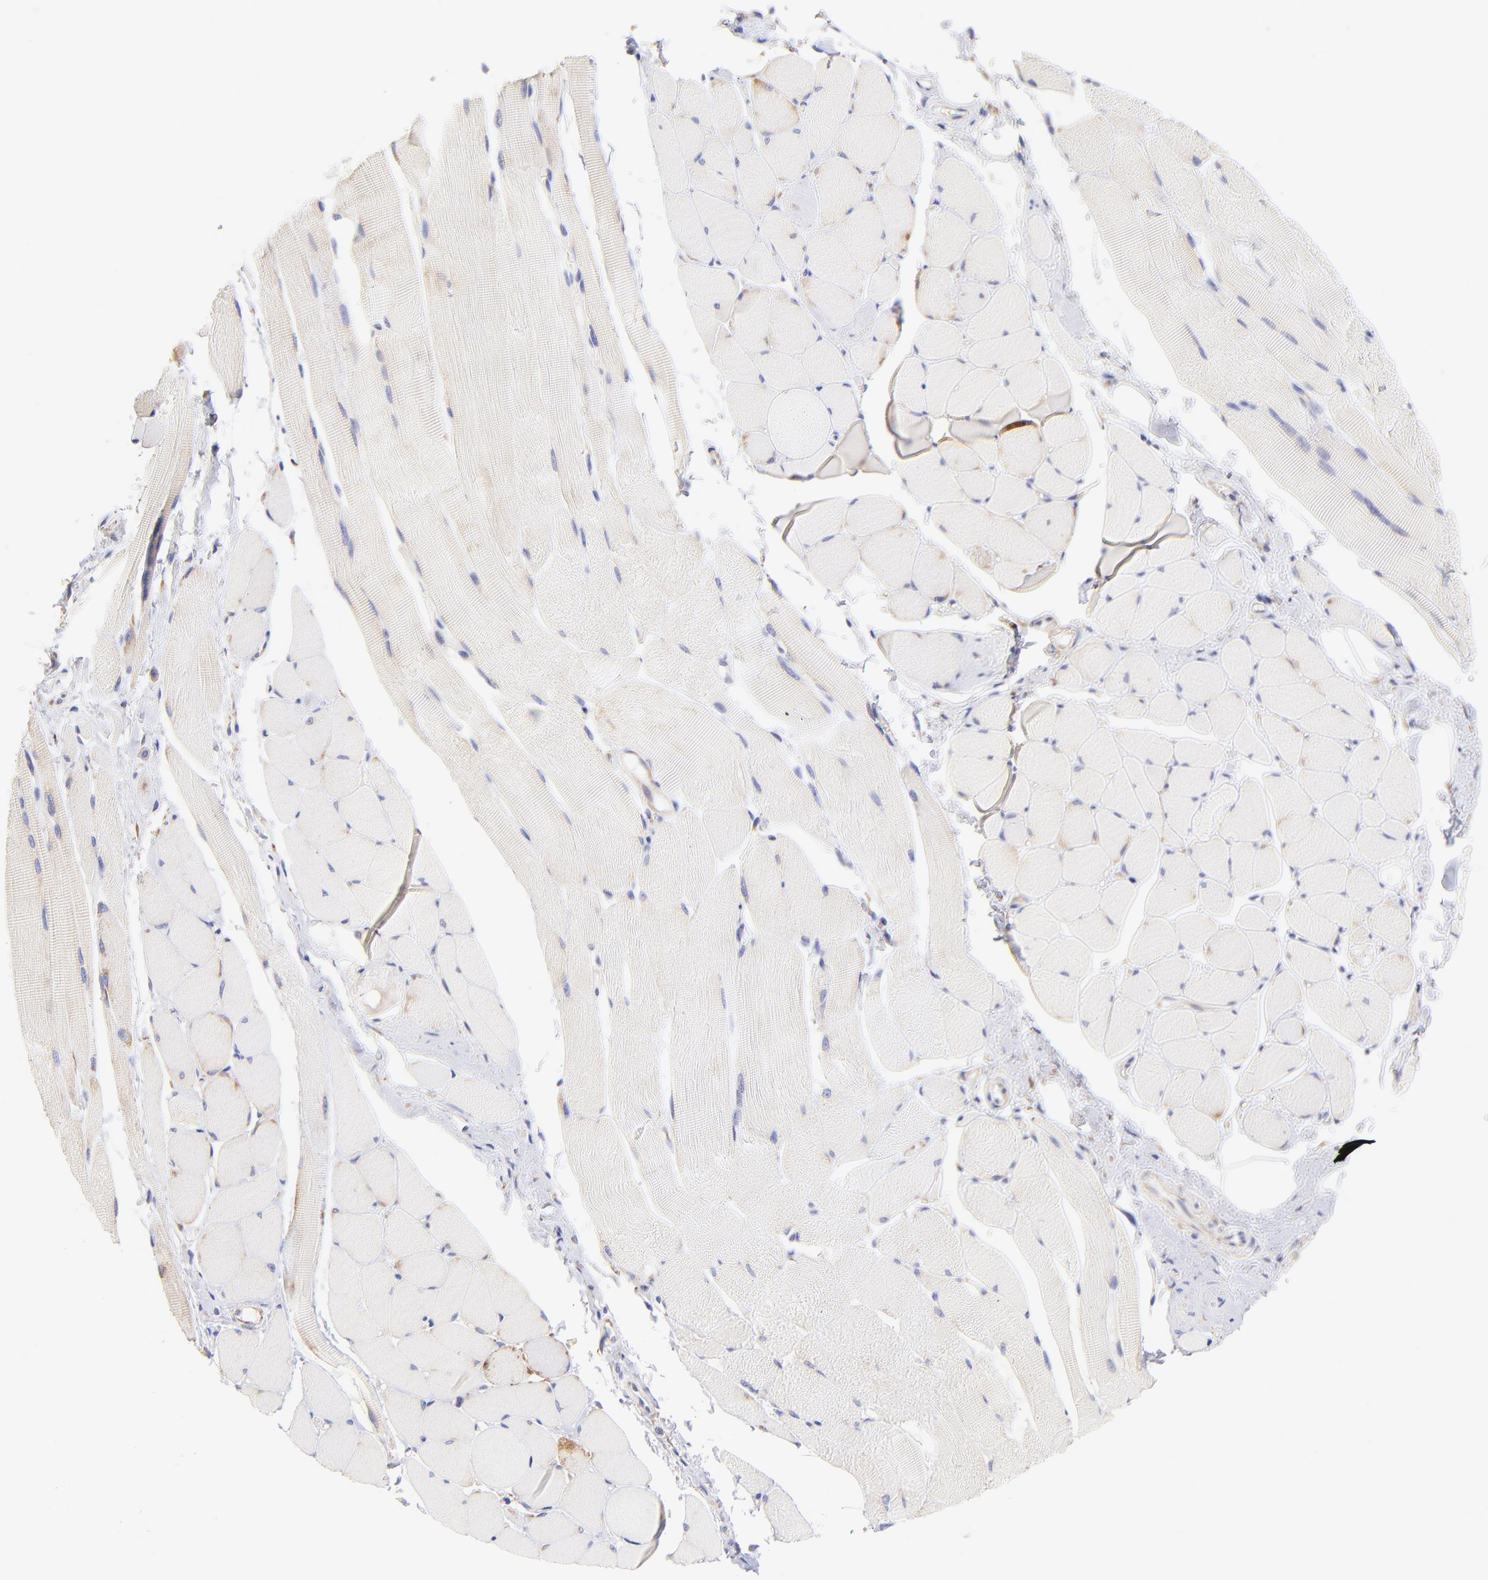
{"staining": {"intensity": "weak", "quantity": "<25%", "location": "cytoplasmic/membranous"}, "tissue": "skeletal muscle", "cell_type": "Myocytes", "image_type": "normal", "snomed": [{"axis": "morphology", "description": "Normal tissue, NOS"}, {"axis": "topography", "description": "Skeletal muscle"}, {"axis": "topography", "description": "Peripheral nerve tissue"}], "caption": "Micrograph shows no significant protein positivity in myocytes of benign skeletal muscle. (DAB (3,3'-diaminobenzidine) immunohistochemistry visualized using brightfield microscopy, high magnification).", "gene": "RPL30", "patient": {"sex": "female", "age": 84}}